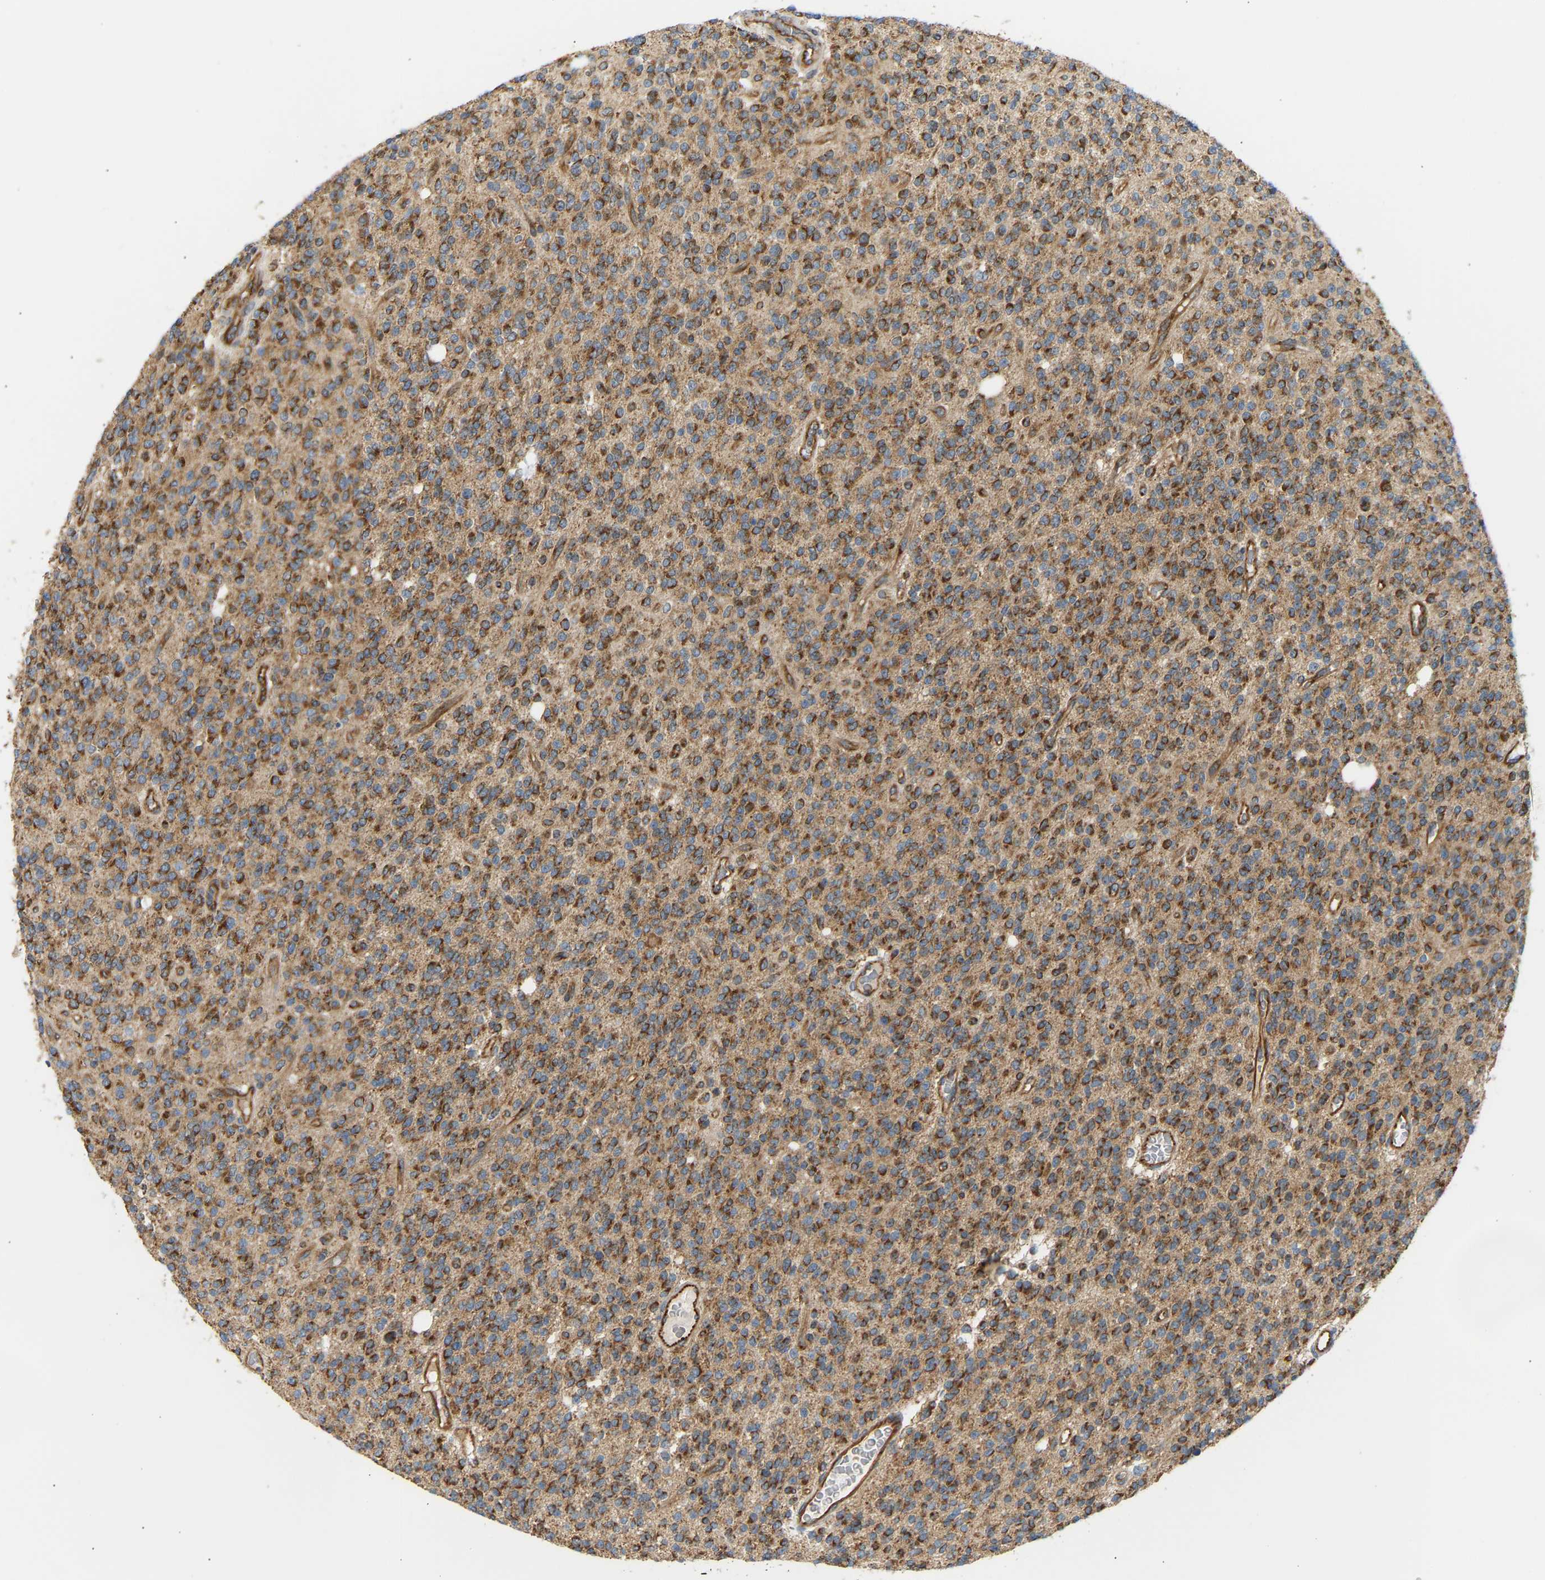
{"staining": {"intensity": "strong", "quantity": ">75%", "location": "cytoplasmic/membranous"}, "tissue": "glioma", "cell_type": "Tumor cells", "image_type": "cancer", "snomed": [{"axis": "morphology", "description": "Glioma, malignant, High grade"}, {"axis": "topography", "description": "Brain"}], "caption": "Tumor cells display high levels of strong cytoplasmic/membranous staining in about >75% of cells in glioma.", "gene": "YIPF2", "patient": {"sex": "male", "age": 34}}